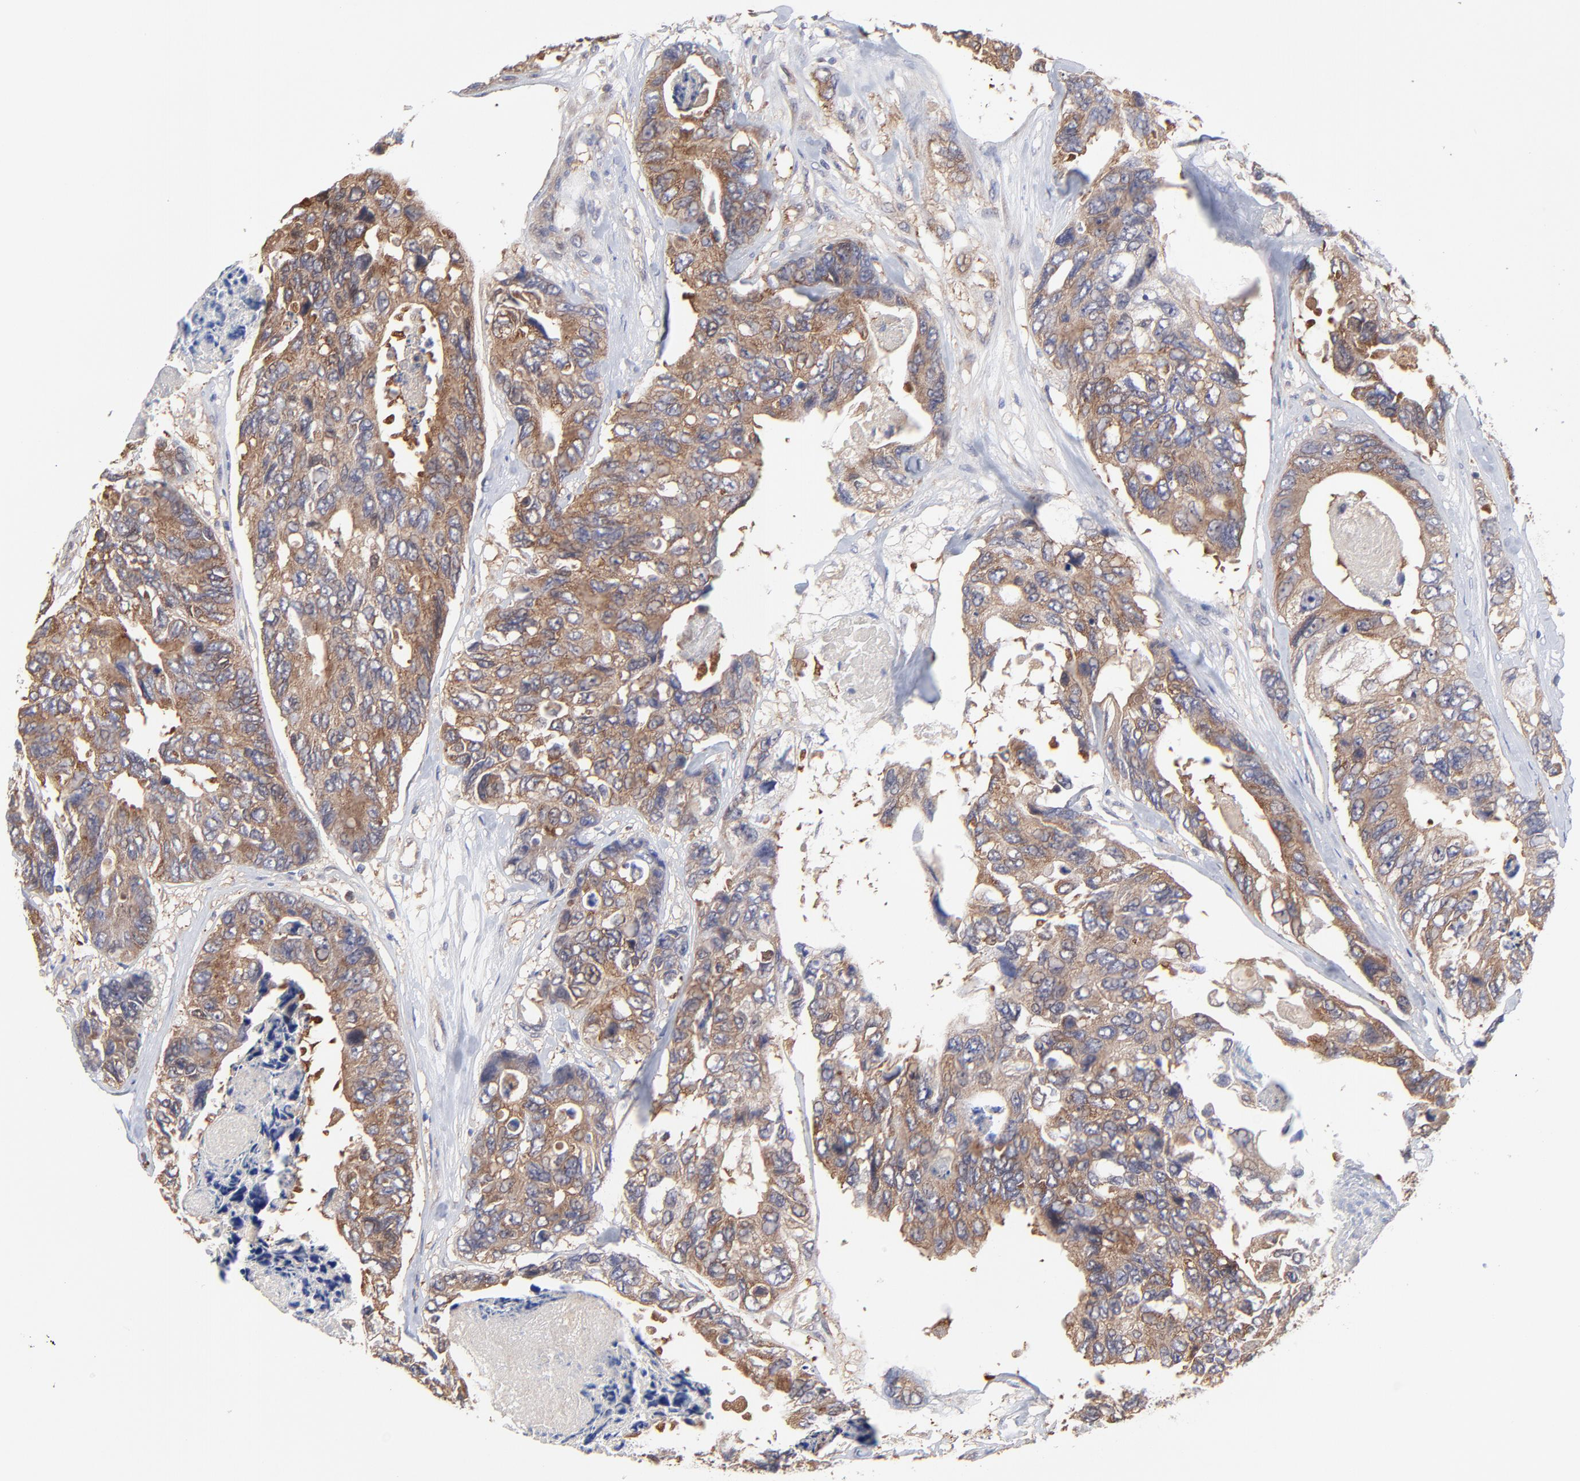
{"staining": {"intensity": "moderate", "quantity": ">75%", "location": "cytoplasmic/membranous"}, "tissue": "colorectal cancer", "cell_type": "Tumor cells", "image_type": "cancer", "snomed": [{"axis": "morphology", "description": "Adenocarcinoma, NOS"}, {"axis": "topography", "description": "Colon"}], "caption": "Immunohistochemistry (IHC) of colorectal cancer demonstrates medium levels of moderate cytoplasmic/membranous staining in about >75% of tumor cells. Using DAB (brown) and hematoxylin (blue) stains, captured at high magnification using brightfield microscopy.", "gene": "GART", "patient": {"sex": "female", "age": 86}}